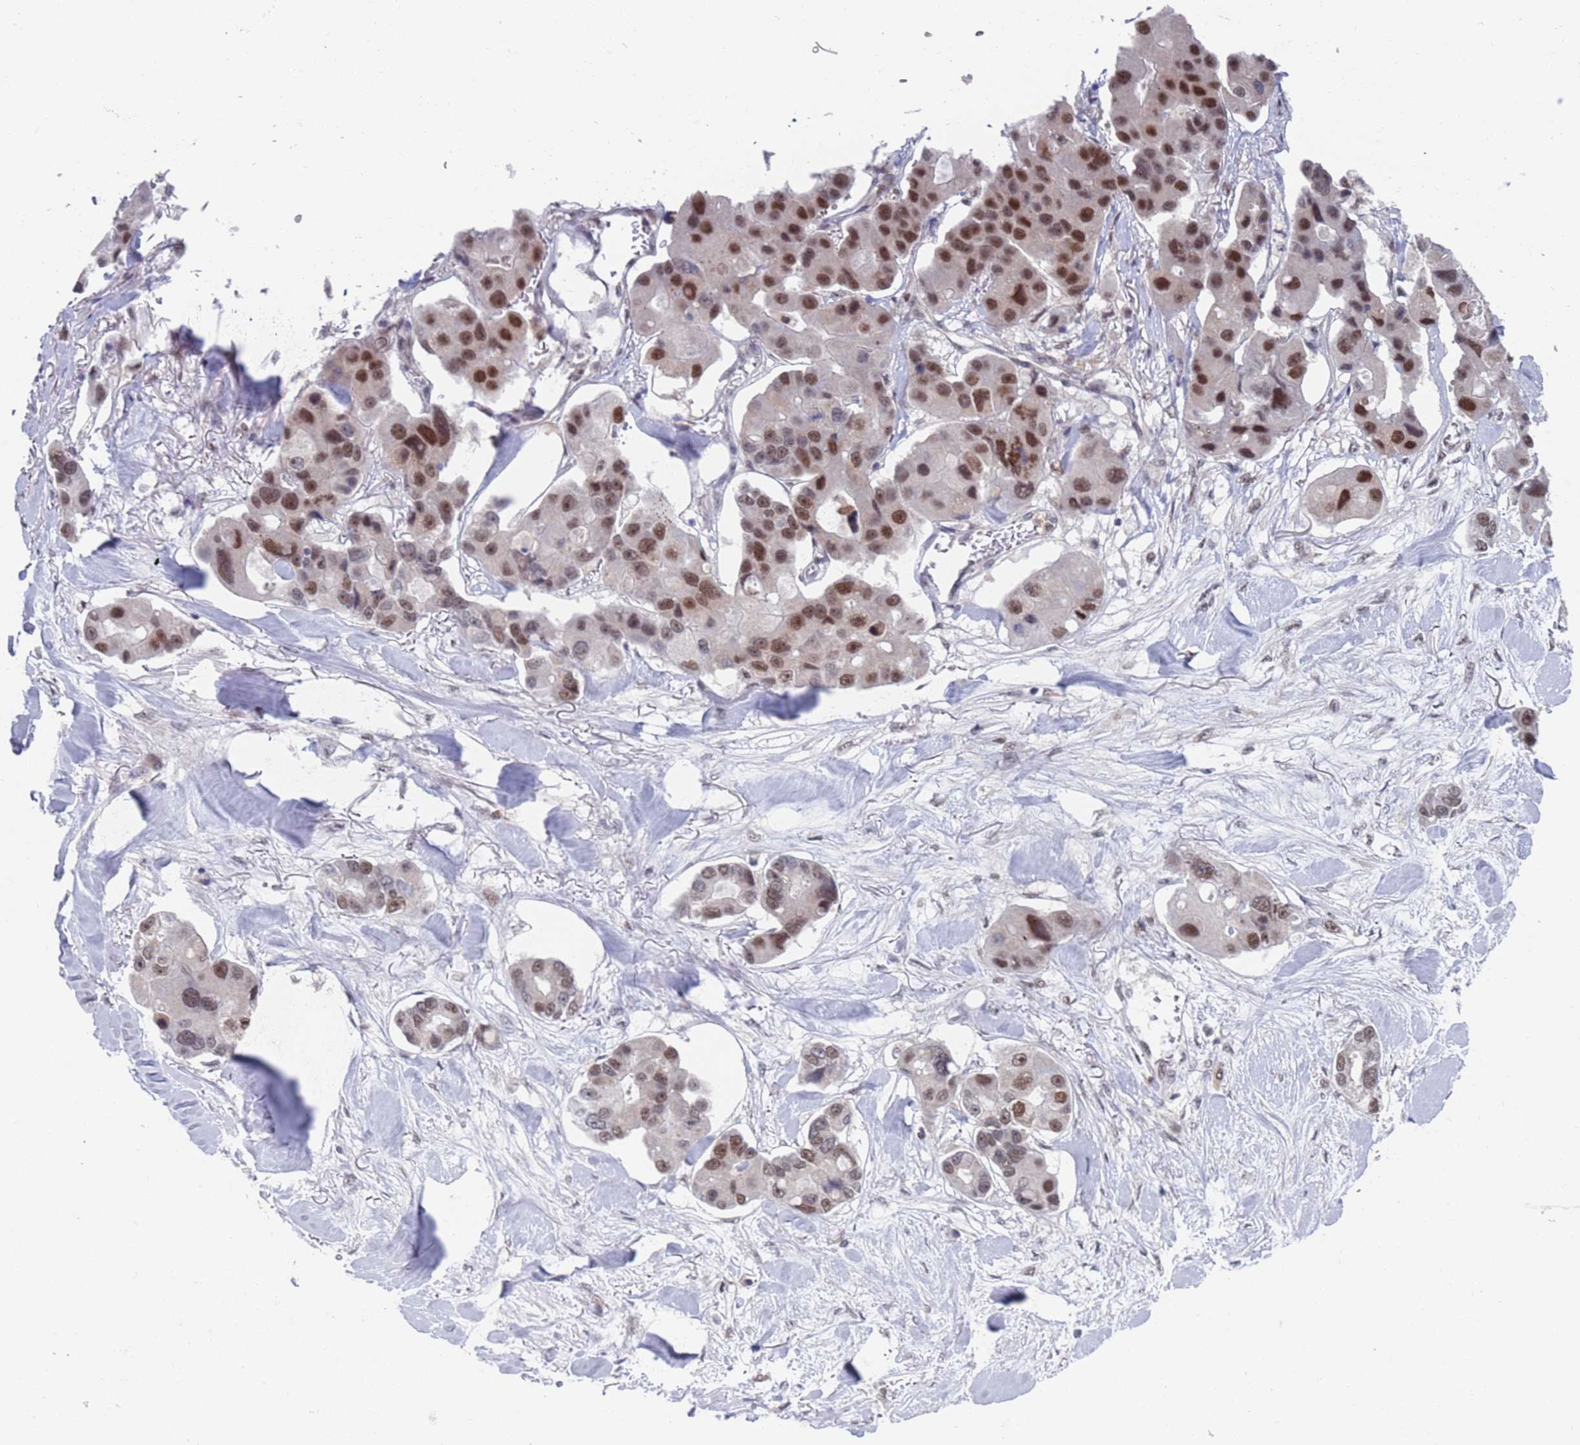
{"staining": {"intensity": "moderate", "quantity": ">75%", "location": "nuclear"}, "tissue": "lung cancer", "cell_type": "Tumor cells", "image_type": "cancer", "snomed": [{"axis": "morphology", "description": "Adenocarcinoma, NOS"}, {"axis": "topography", "description": "Lung"}], "caption": "Protein staining of adenocarcinoma (lung) tissue reveals moderate nuclear positivity in approximately >75% of tumor cells.", "gene": "RPP25", "patient": {"sex": "female", "age": 54}}